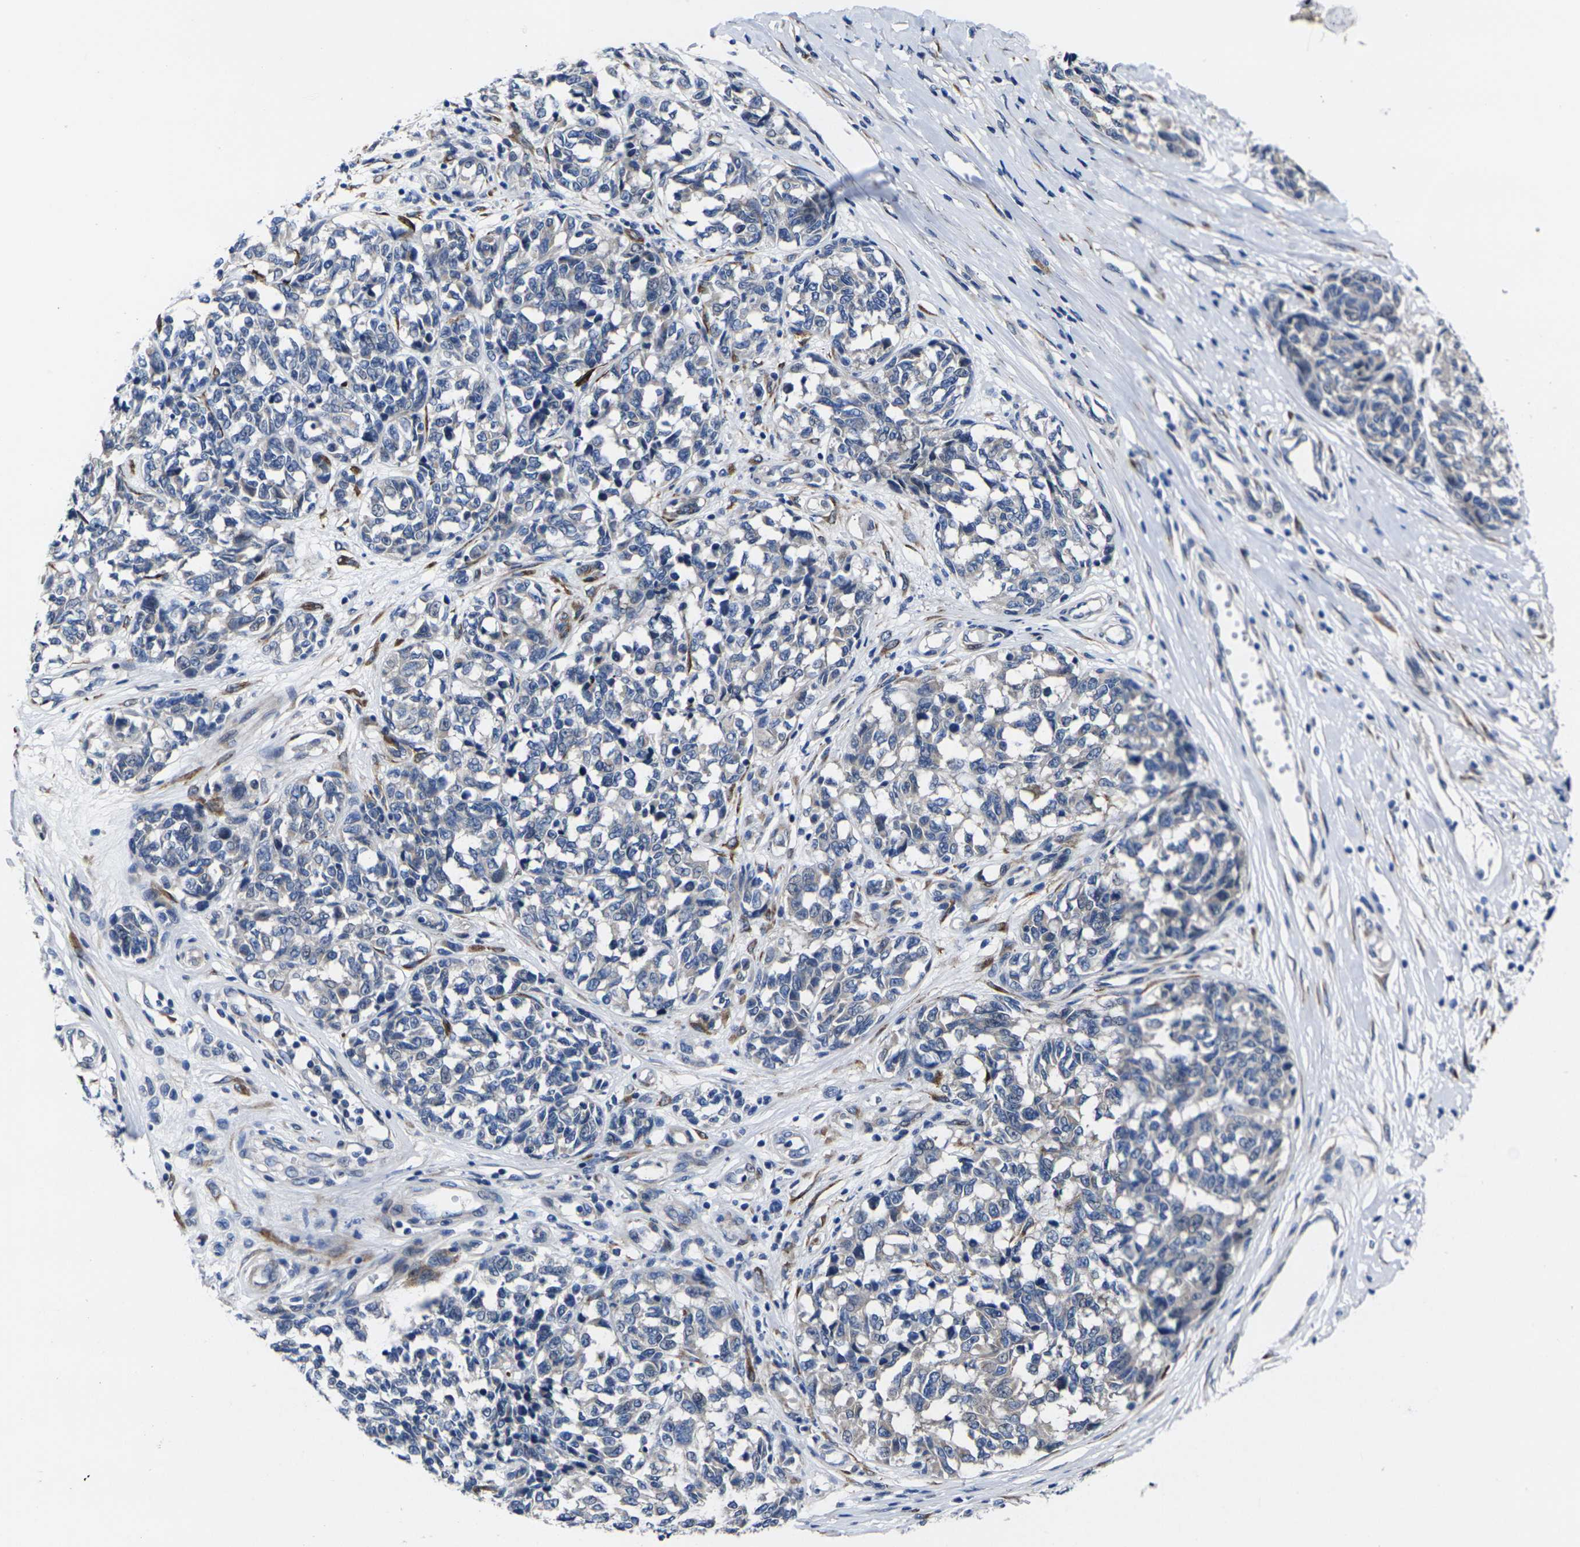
{"staining": {"intensity": "negative", "quantity": "none", "location": "none"}, "tissue": "melanoma", "cell_type": "Tumor cells", "image_type": "cancer", "snomed": [{"axis": "morphology", "description": "Malignant melanoma, NOS"}, {"axis": "topography", "description": "Skin"}], "caption": "Micrograph shows no significant protein staining in tumor cells of melanoma.", "gene": "CYP2C8", "patient": {"sex": "female", "age": 64}}